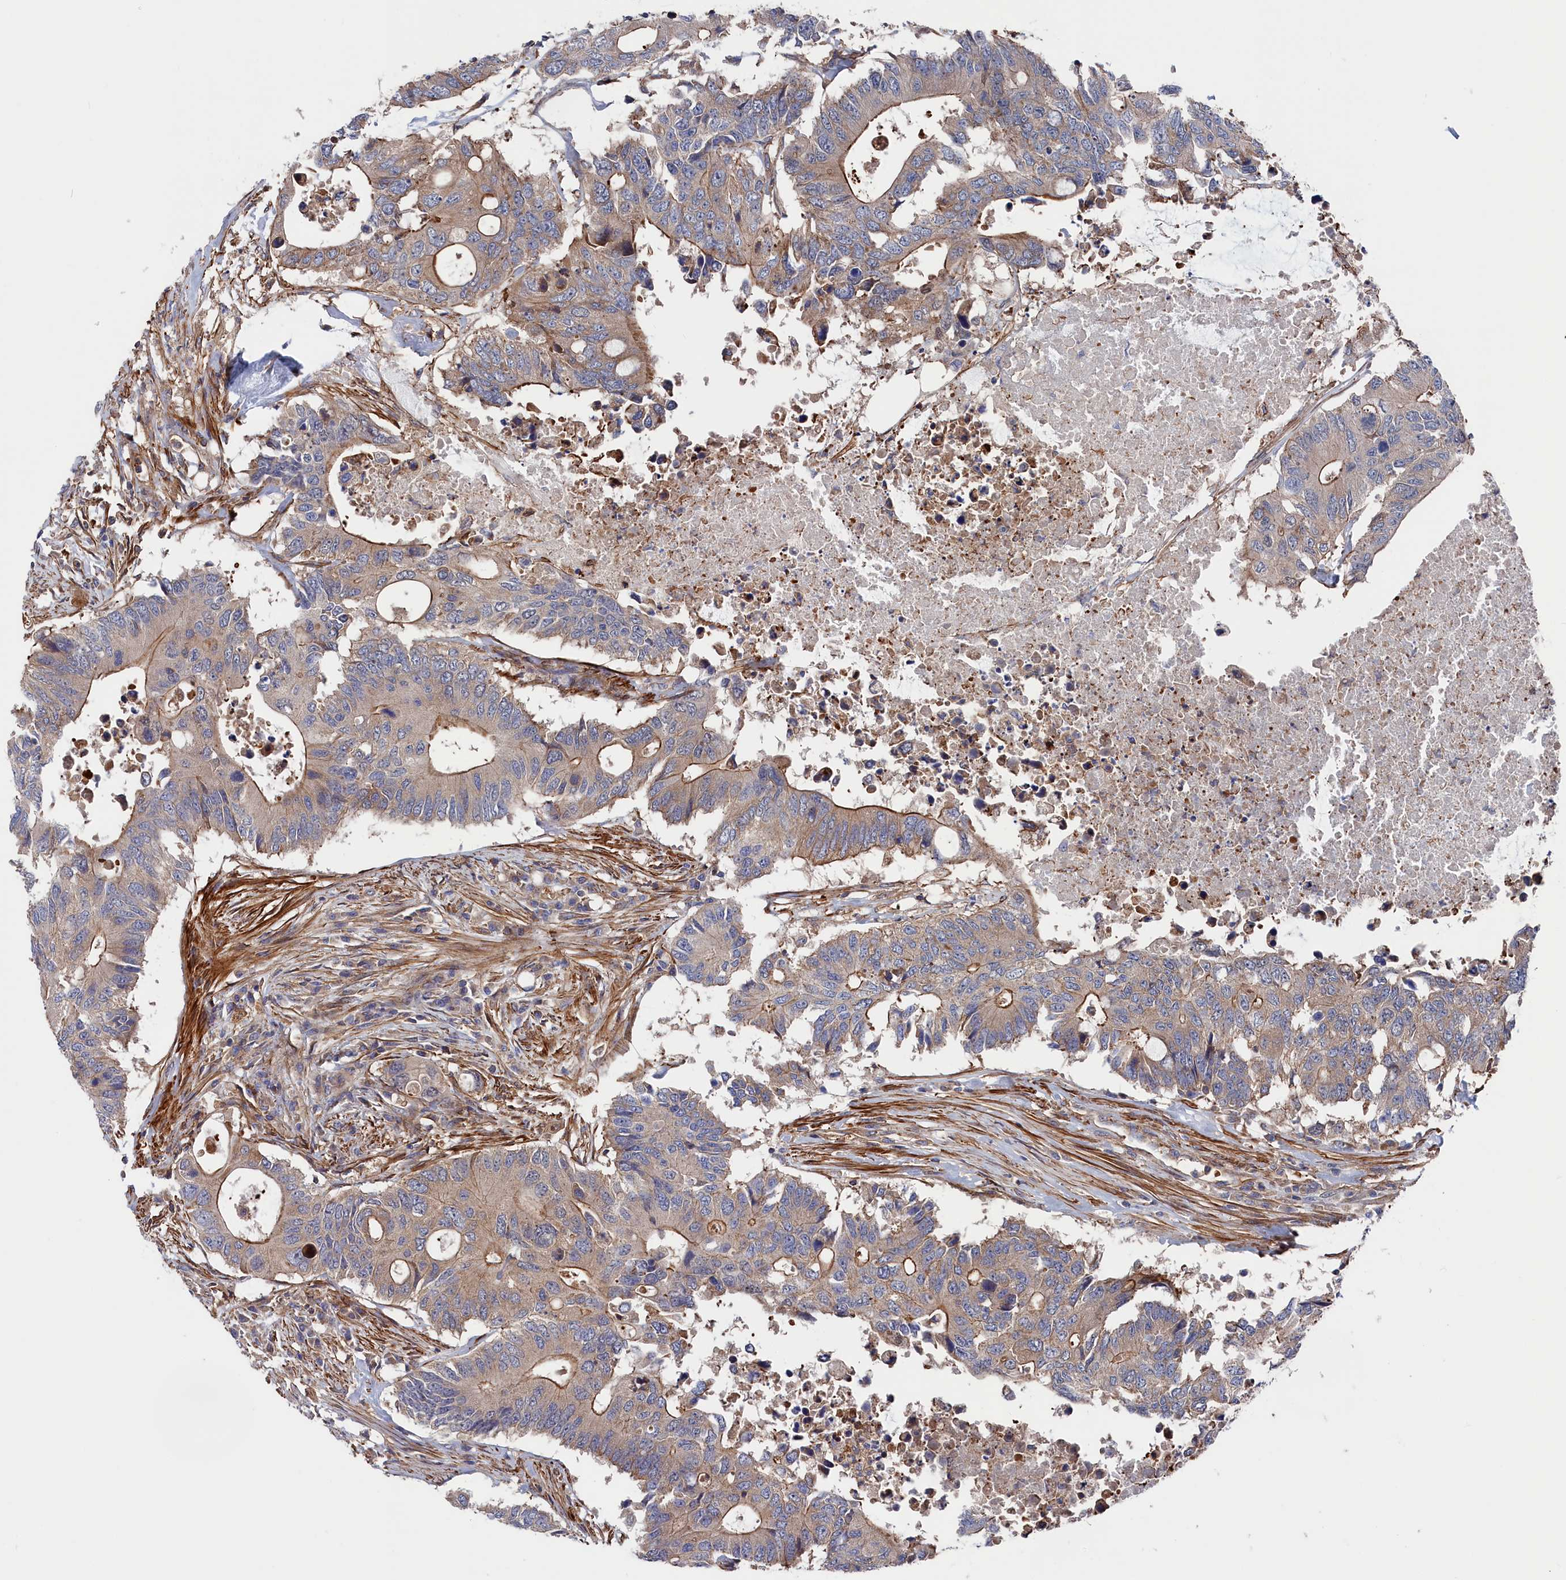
{"staining": {"intensity": "moderate", "quantity": "<25%", "location": "cytoplasmic/membranous"}, "tissue": "colorectal cancer", "cell_type": "Tumor cells", "image_type": "cancer", "snomed": [{"axis": "morphology", "description": "Adenocarcinoma, NOS"}, {"axis": "topography", "description": "Colon"}], "caption": "Colorectal cancer stained for a protein demonstrates moderate cytoplasmic/membranous positivity in tumor cells. The staining was performed using DAB, with brown indicating positive protein expression. Nuclei are stained blue with hematoxylin.", "gene": "LDHD", "patient": {"sex": "male", "age": 71}}